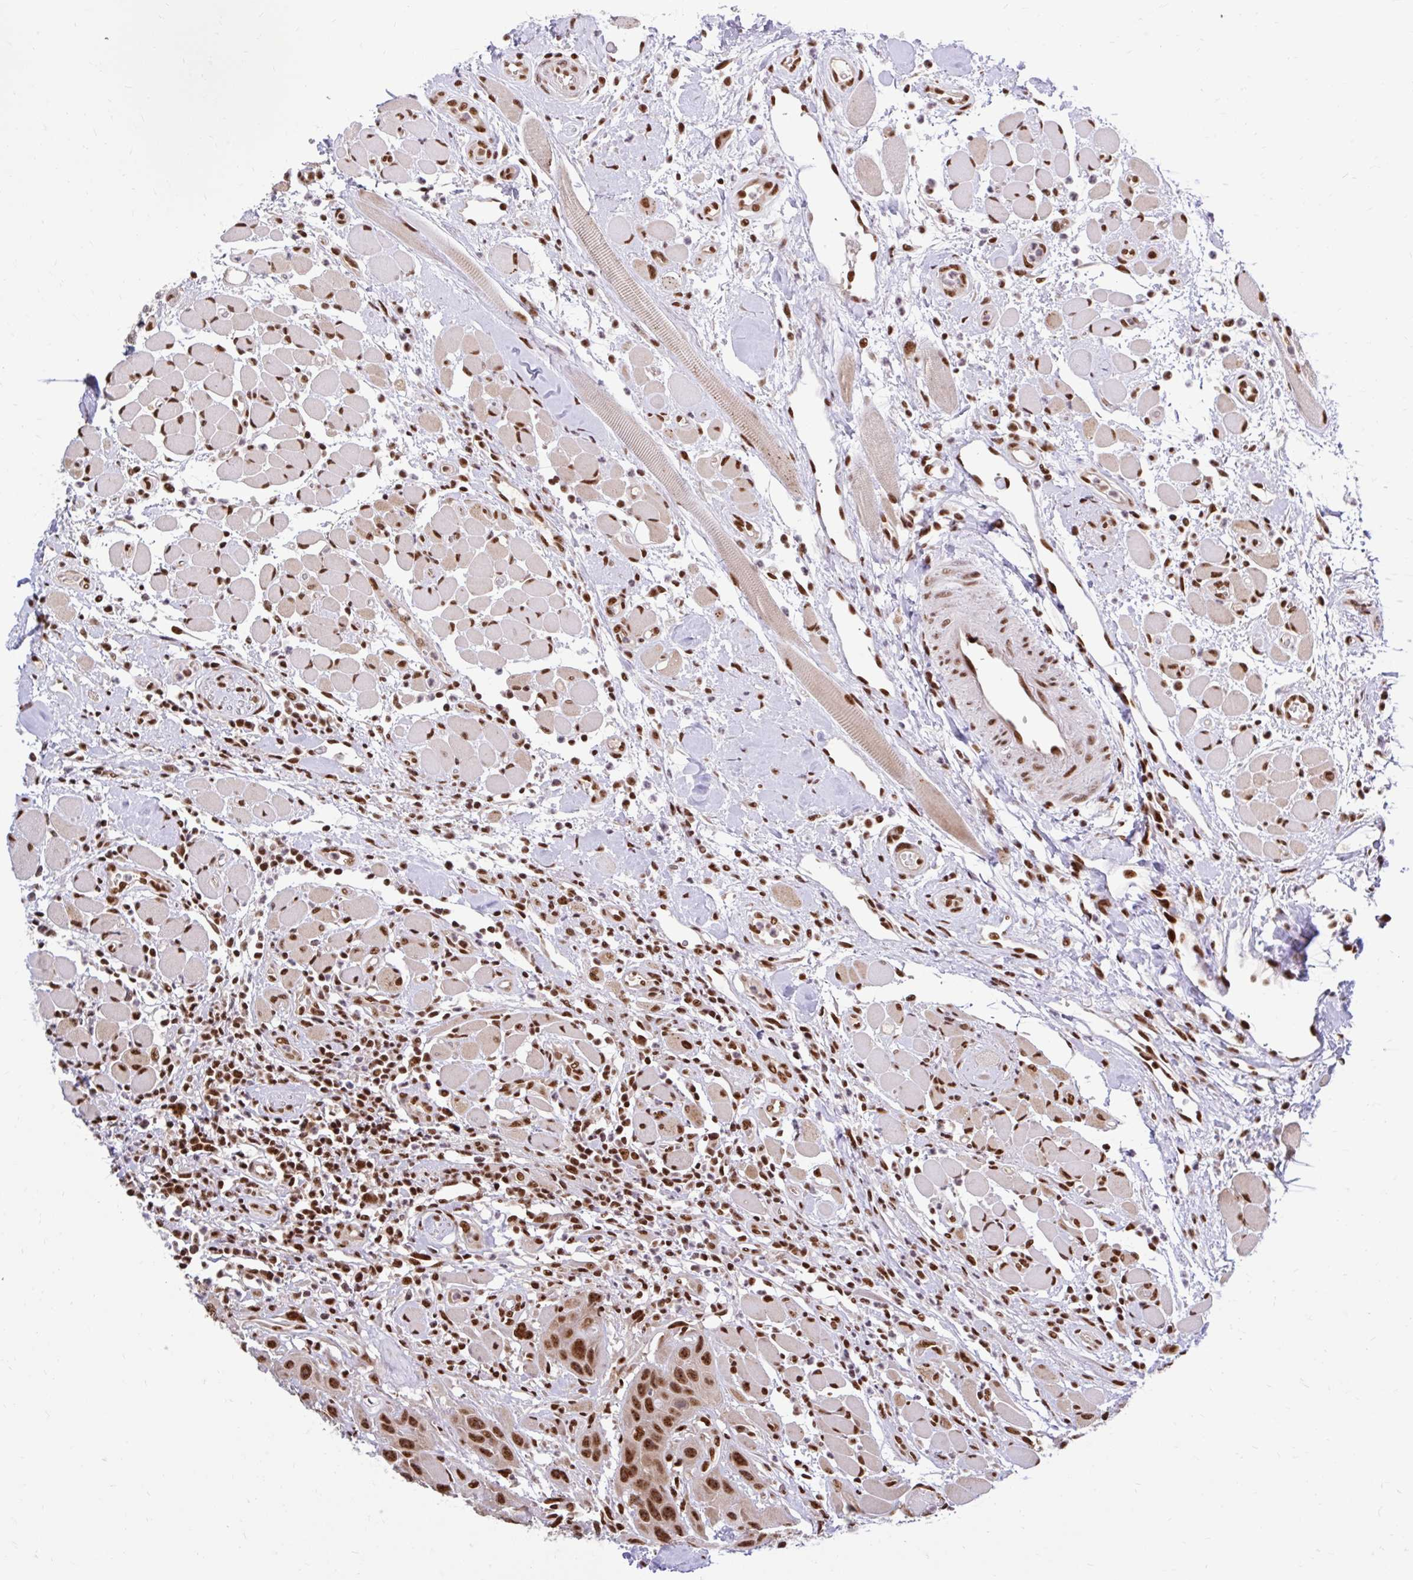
{"staining": {"intensity": "moderate", "quantity": ">75%", "location": "nuclear"}, "tissue": "head and neck cancer", "cell_type": "Tumor cells", "image_type": "cancer", "snomed": [{"axis": "morphology", "description": "Squamous cell carcinoma, NOS"}, {"axis": "topography", "description": "Head-Neck"}], "caption": "Brown immunohistochemical staining in human head and neck cancer (squamous cell carcinoma) demonstrates moderate nuclear positivity in approximately >75% of tumor cells. (DAB (3,3'-diaminobenzidine) IHC with brightfield microscopy, high magnification).", "gene": "ABCA9", "patient": {"sex": "female", "age": 59}}